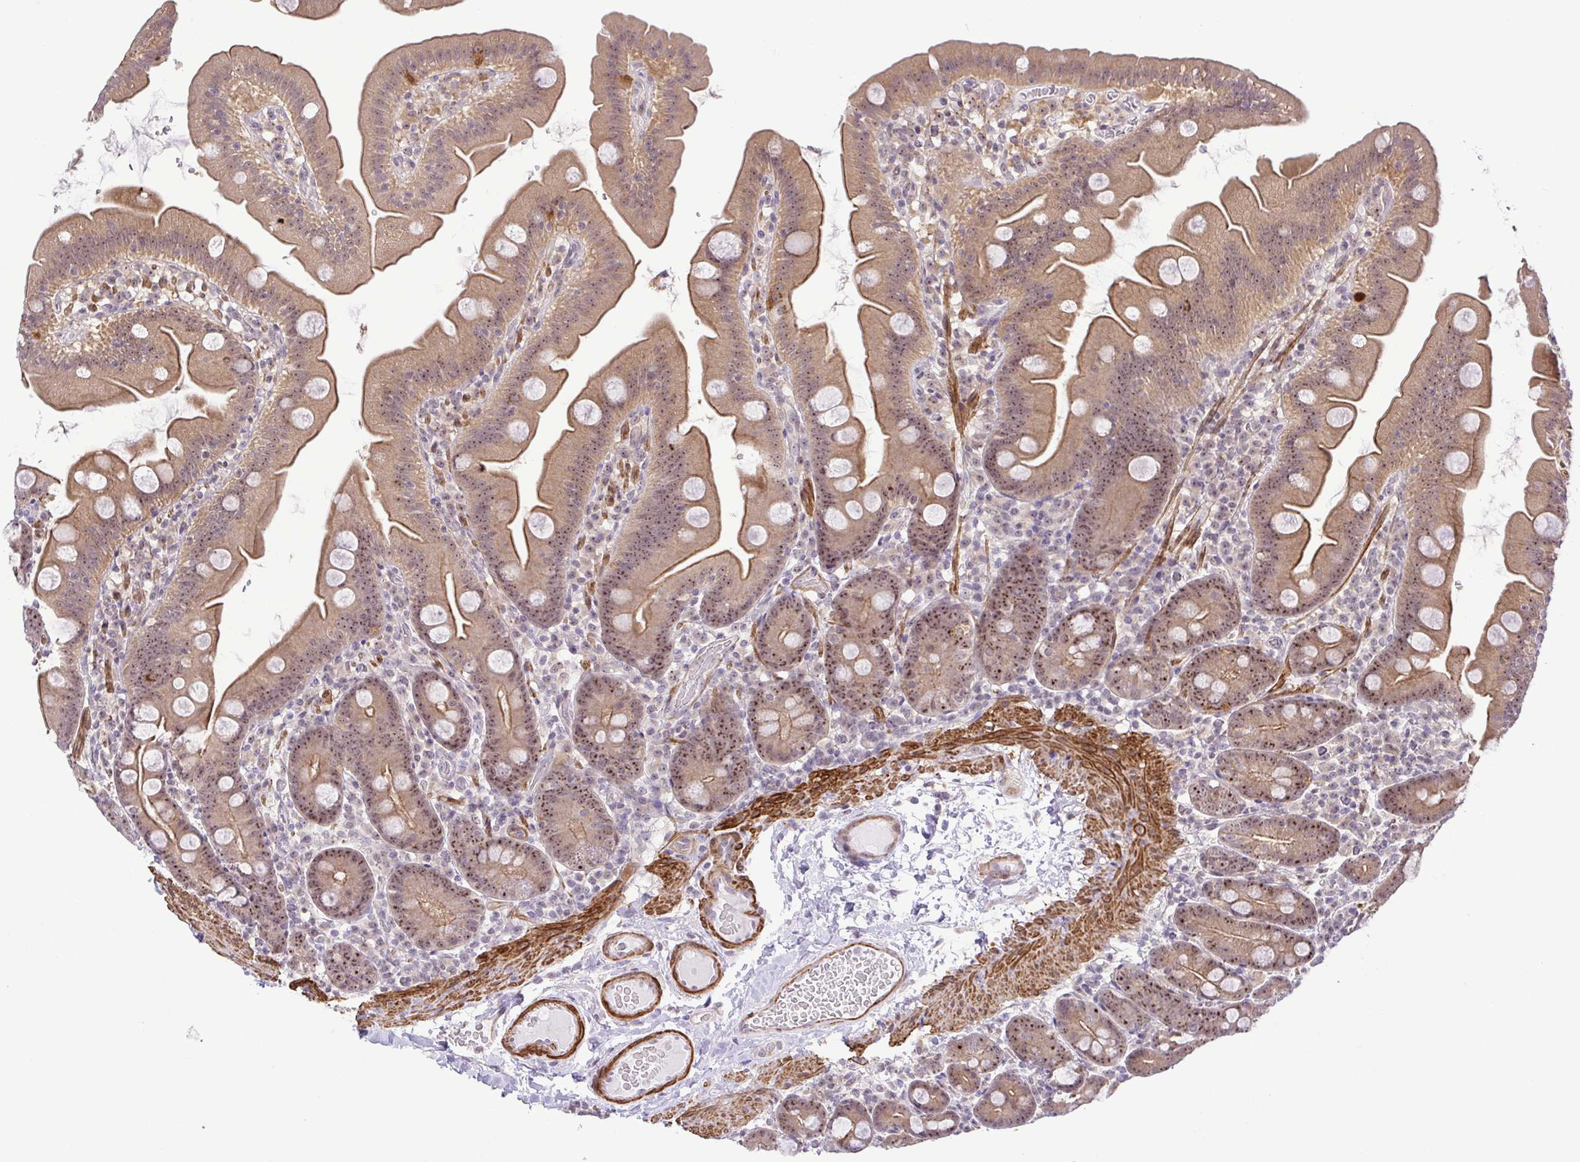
{"staining": {"intensity": "moderate", "quantity": ">75%", "location": "cytoplasmic/membranous,nuclear"}, "tissue": "small intestine", "cell_type": "Glandular cells", "image_type": "normal", "snomed": [{"axis": "morphology", "description": "Normal tissue, NOS"}, {"axis": "topography", "description": "Small intestine"}], "caption": "Brown immunohistochemical staining in normal human small intestine shows moderate cytoplasmic/membranous,nuclear positivity in approximately >75% of glandular cells. (IHC, brightfield microscopy, high magnification).", "gene": "RSL24D1", "patient": {"sex": "female", "age": 68}}